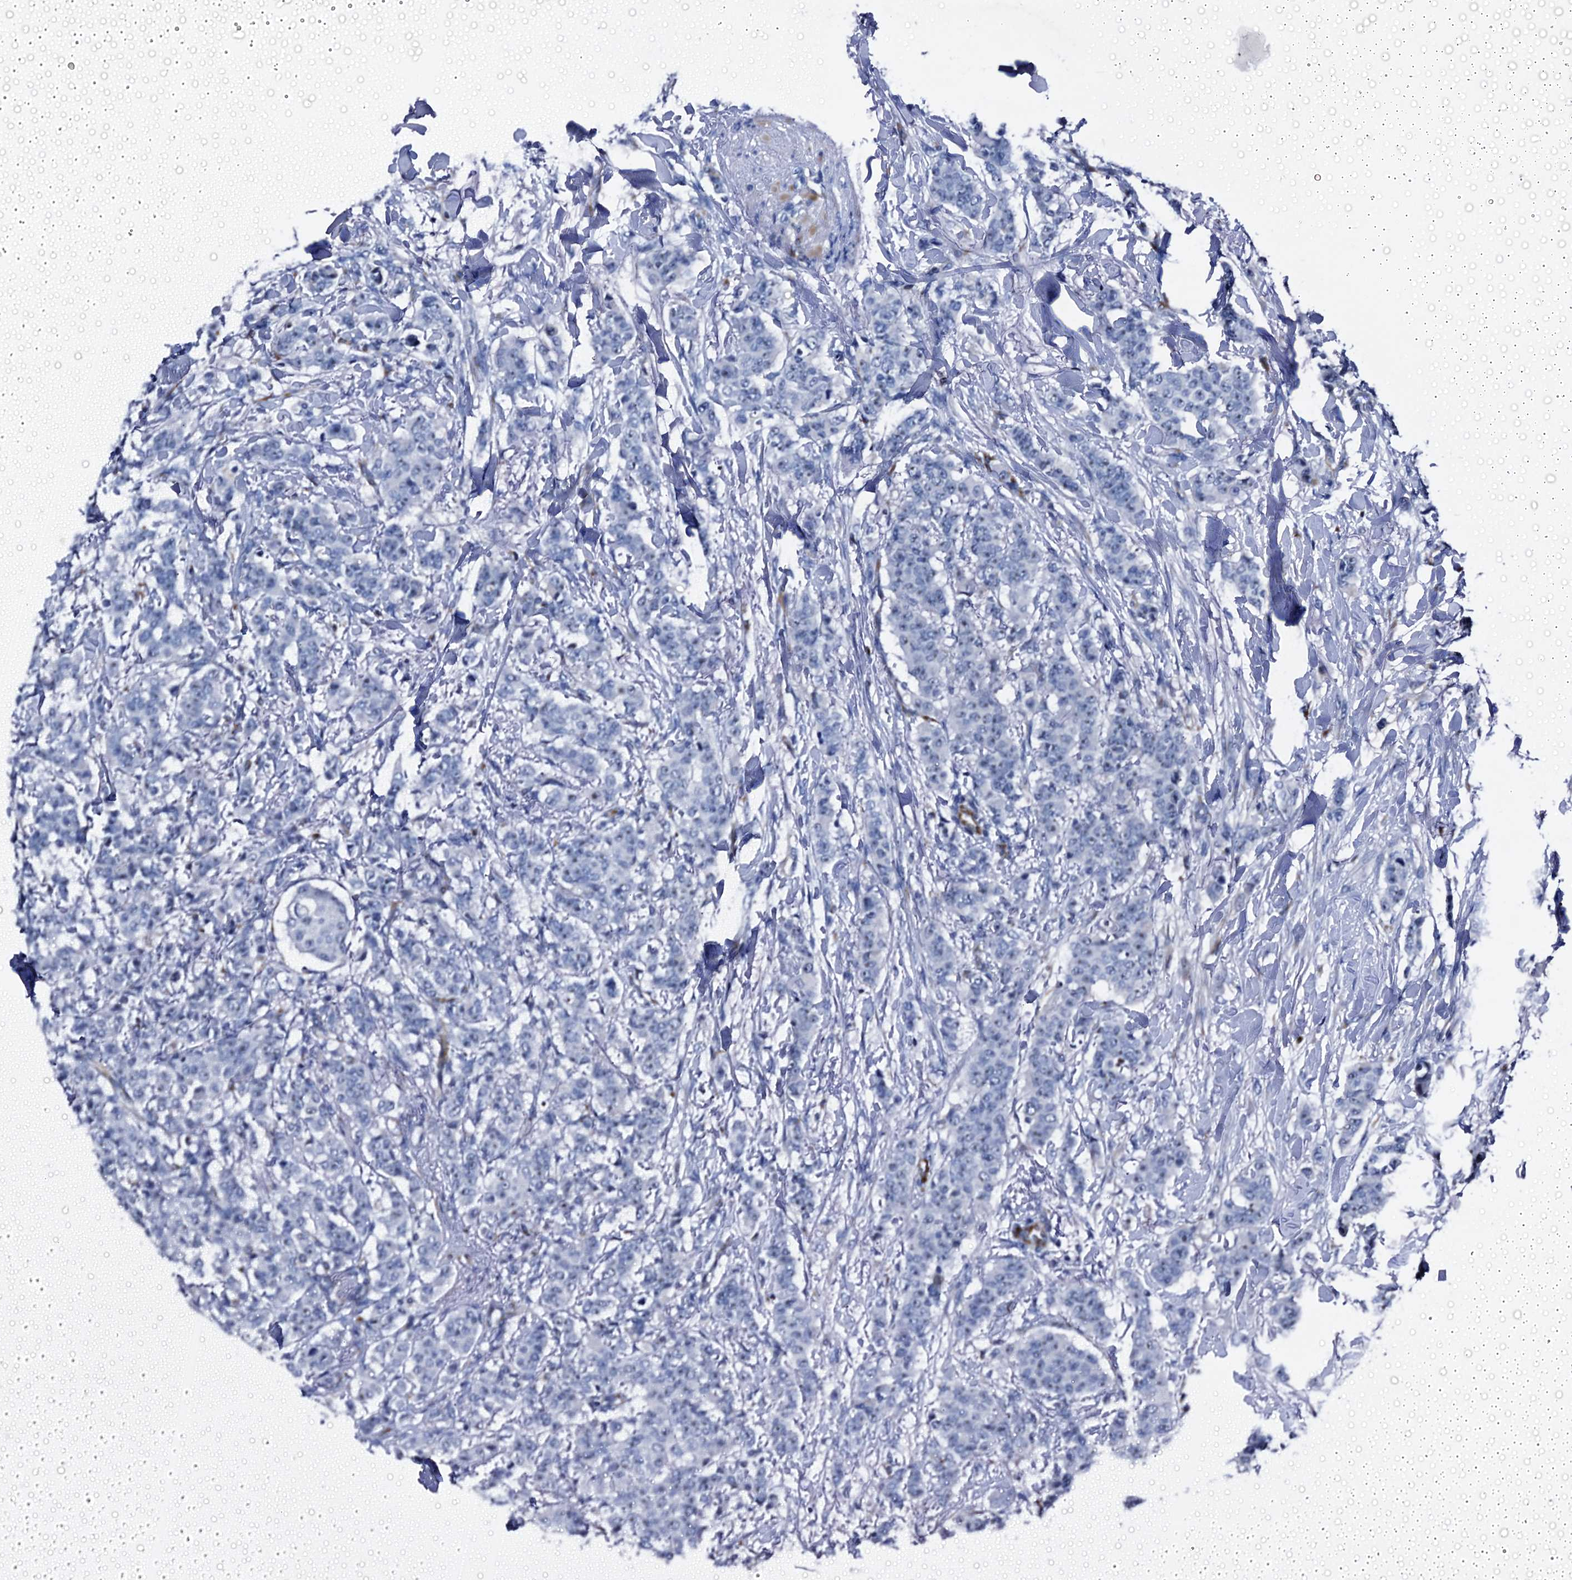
{"staining": {"intensity": "negative", "quantity": "none", "location": "none"}, "tissue": "breast cancer", "cell_type": "Tumor cells", "image_type": "cancer", "snomed": [{"axis": "morphology", "description": "Duct carcinoma"}, {"axis": "topography", "description": "Breast"}], "caption": "Photomicrograph shows no significant protein staining in tumor cells of breast cancer (infiltrating ductal carcinoma).", "gene": "EMG1", "patient": {"sex": "female", "age": 40}}